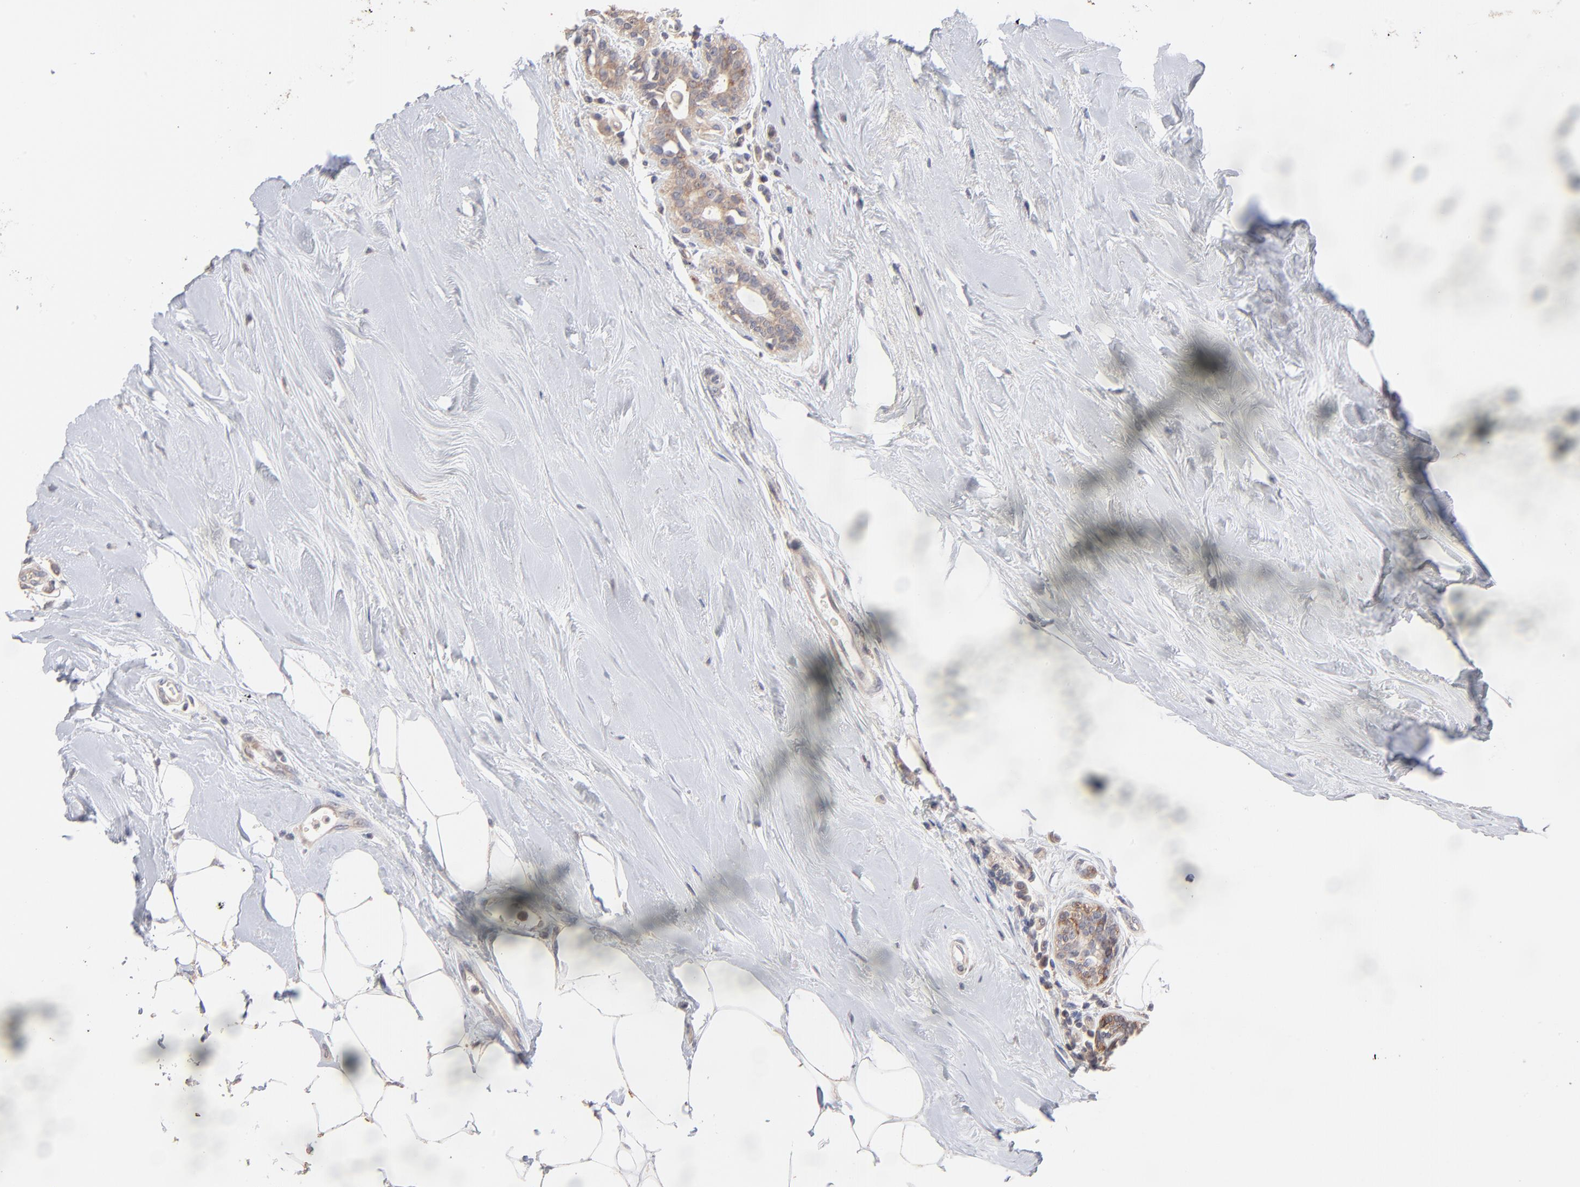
{"staining": {"intensity": "moderate", "quantity": ">75%", "location": "cytoplasmic/membranous"}, "tissue": "breast cancer", "cell_type": "Tumor cells", "image_type": "cancer", "snomed": [{"axis": "morphology", "description": "Duct carcinoma"}, {"axis": "topography", "description": "Breast"}], "caption": "Breast cancer was stained to show a protein in brown. There is medium levels of moderate cytoplasmic/membranous positivity in about >75% of tumor cells.", "gene": "IVNS1ABP", "patient": {"sex": "female", "age": 51}}